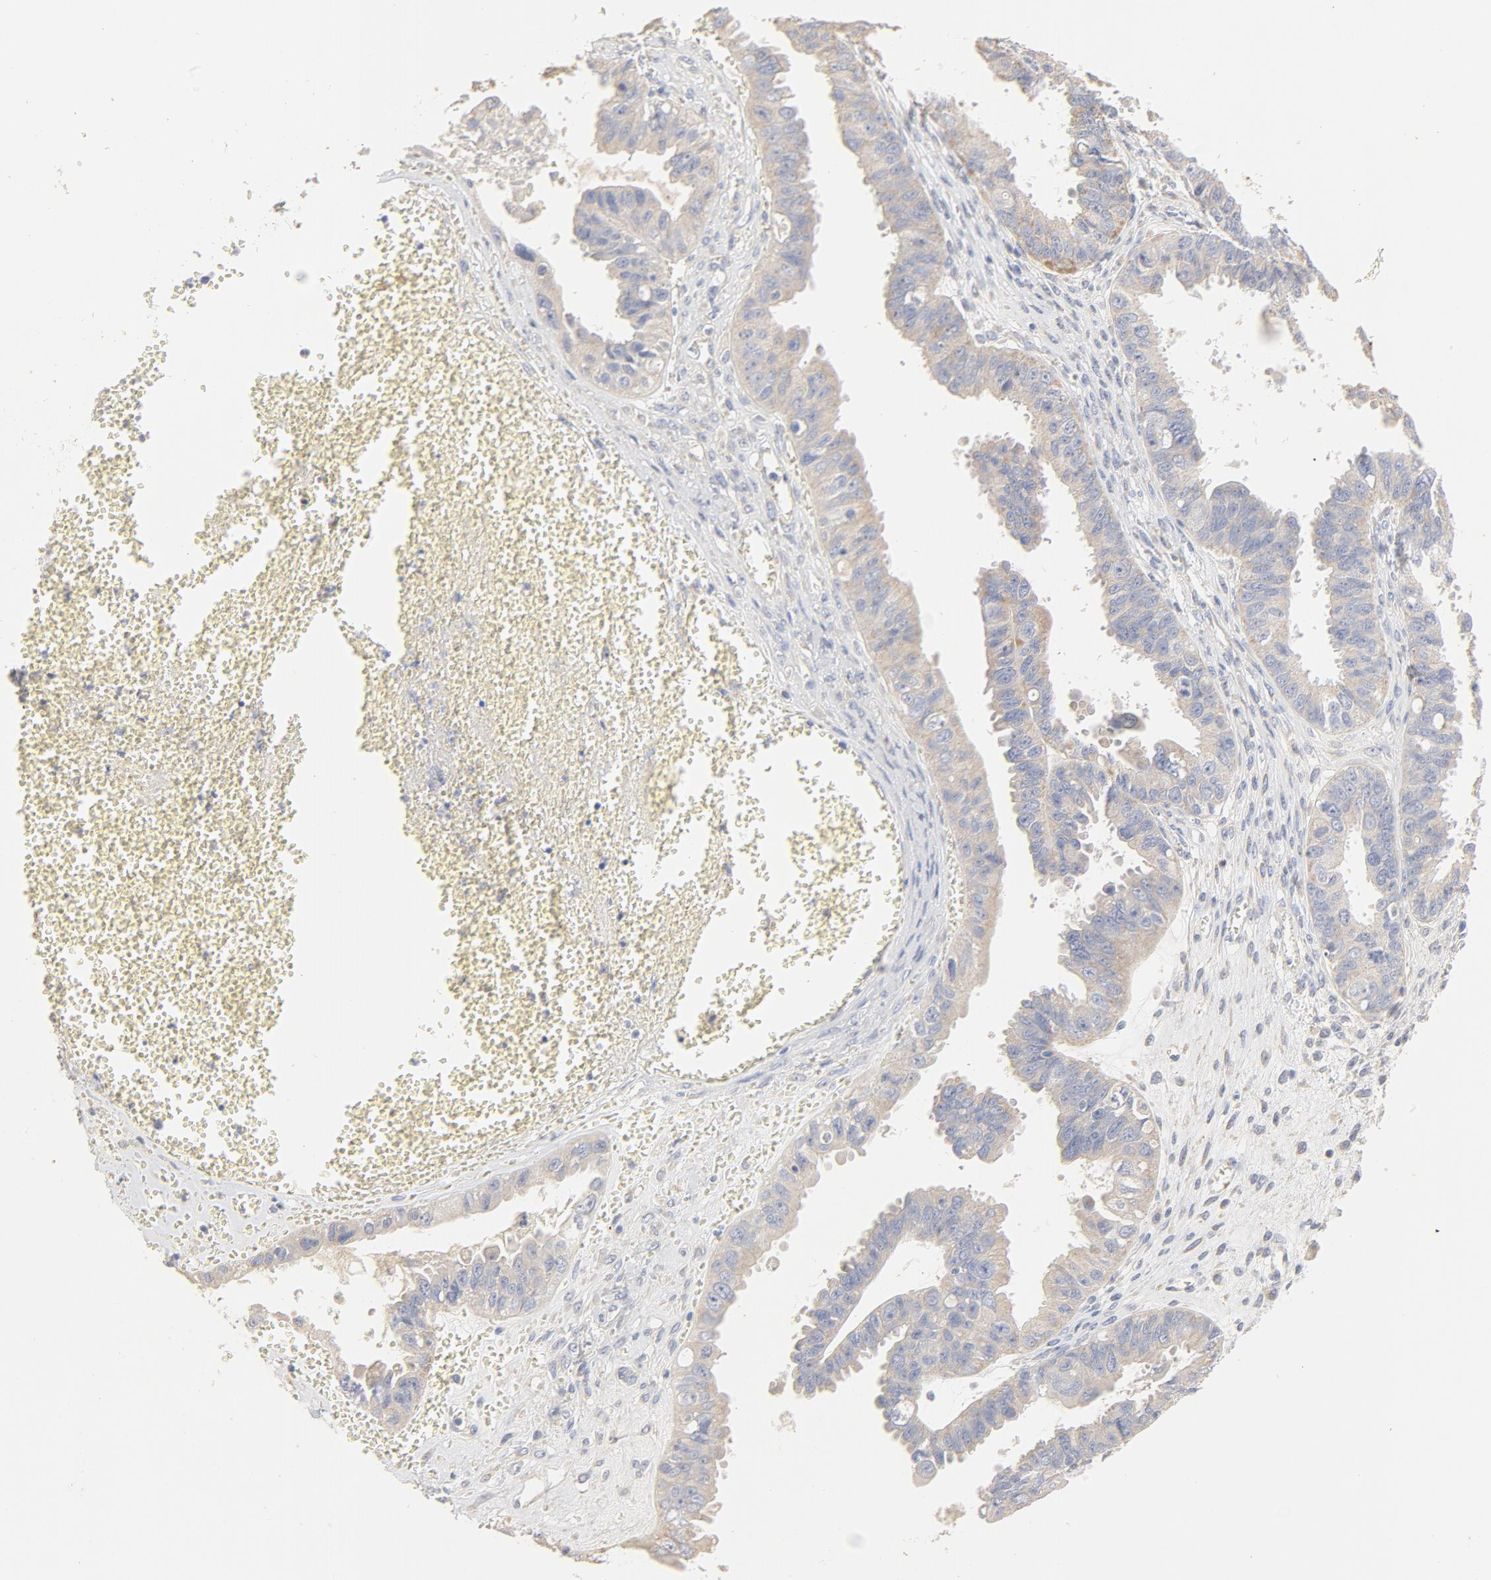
{"staining": {"intensity": "negative", "quantity": "none", "location": "none"}, "tissue": "ovarian cancer", "cell_type": "Tumor cells", "image_type": "cancer", "snomed": [{"axis": "morphology", "description": "Carcinoma, endometroid"}, {"axis": "topography", "description": "Ovary"}], "caption": "A micrograph of ovarian cancer (endometroid carcinoma) stained for a protein shows no brown staining in tumor cells.", "gene": "FCGBP", "patient": {"sex": "female", "age": 85}}